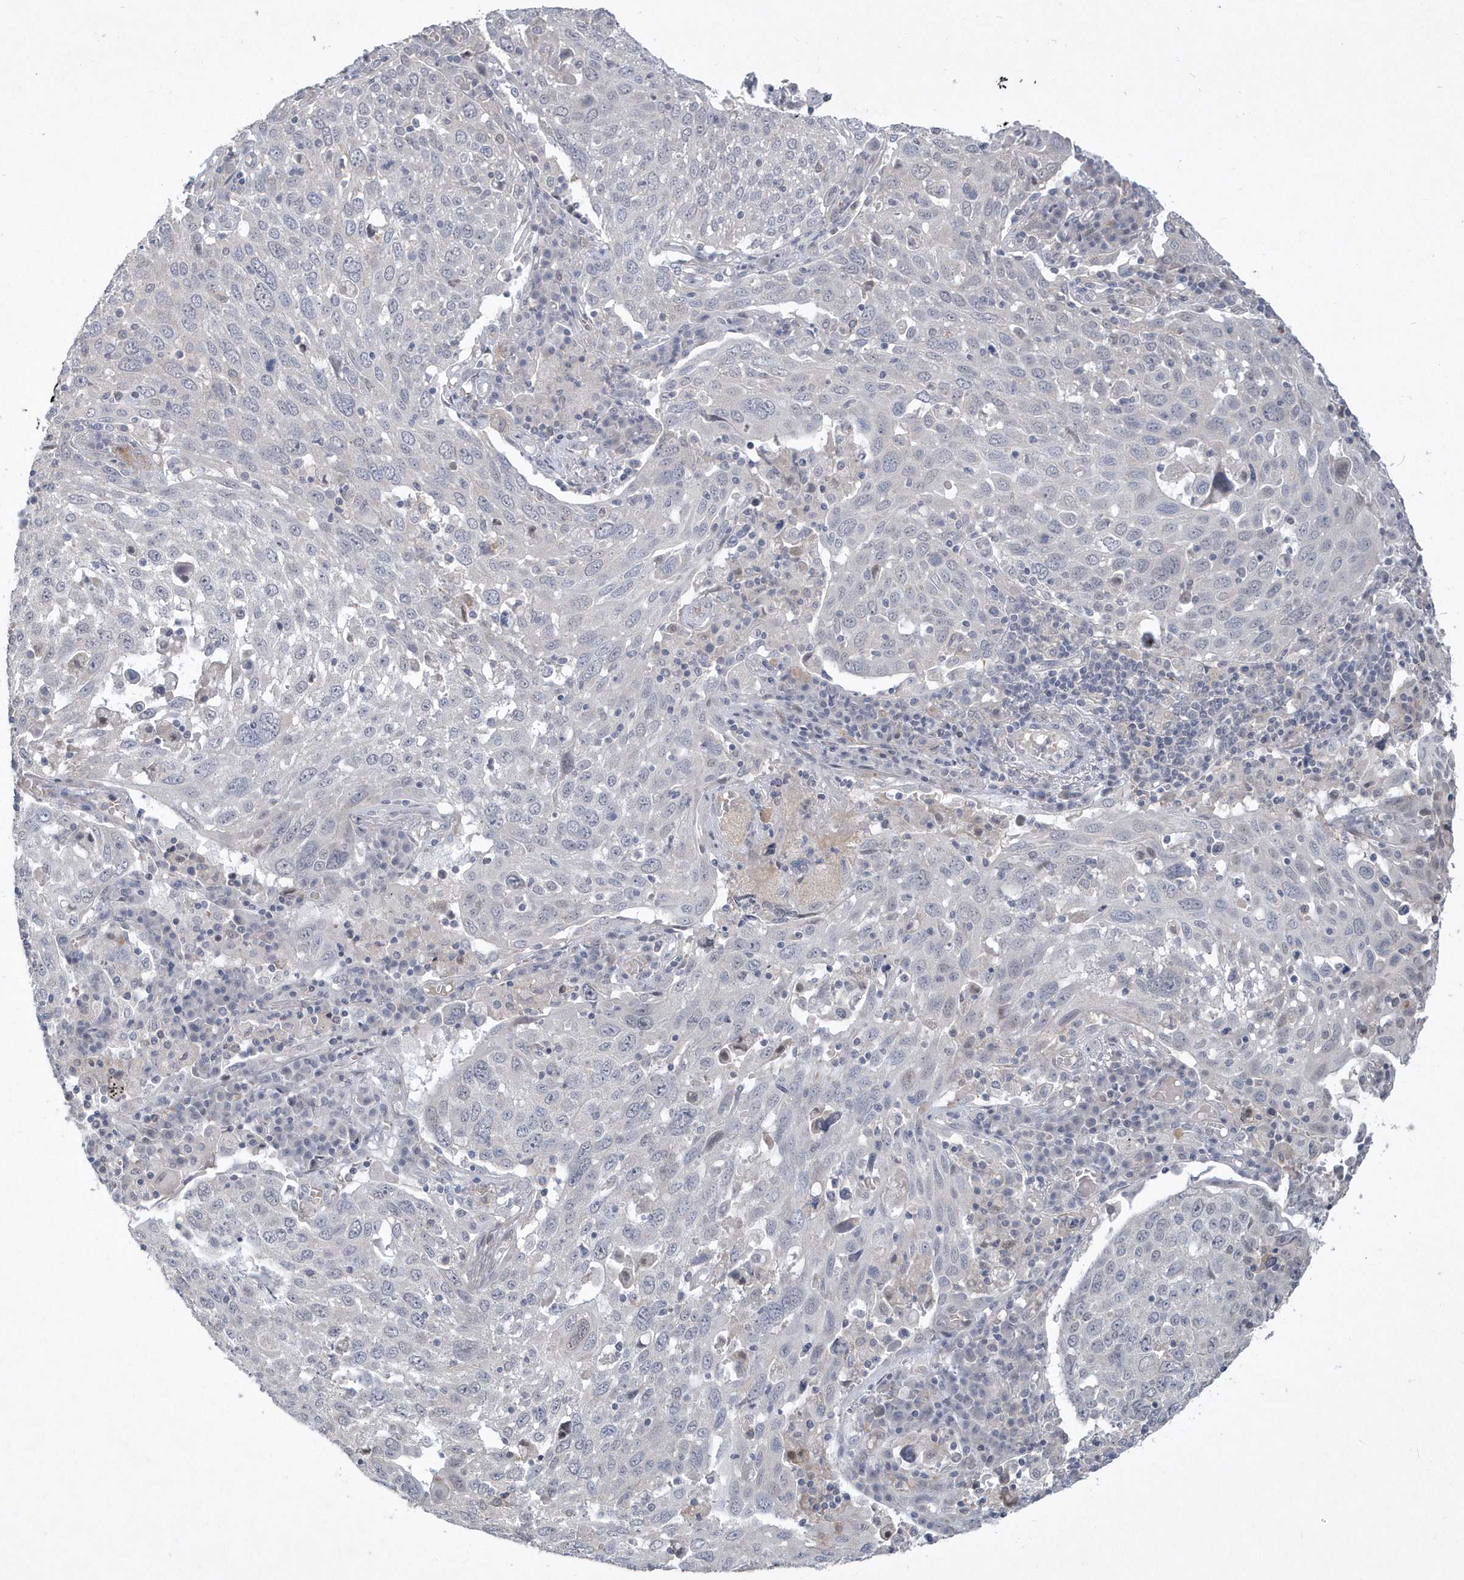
{"staining": {"intensity": "negative", "quantity": "none", "location": "none"}, "tissue": "lung cancer", "cell_type": "Tumor cells", "image_type": "cancer", "snomed": [{"axis": "morphology", "description": "Squamous cell carcinoma, NOS"}, {"axis": "topography", "description": "Lung"}], "caption": "This is a image of immunohistochemistry staining of lung squamous cell carcinoma, which shows no positivity in tumor cells. (Stains: DAB IHC with hematoxylin counter stain, Microscopy: brightfield microscopy at high magnification).", "gene": "TSPEAR", "patient": {"sex": "male", "age": 65}}